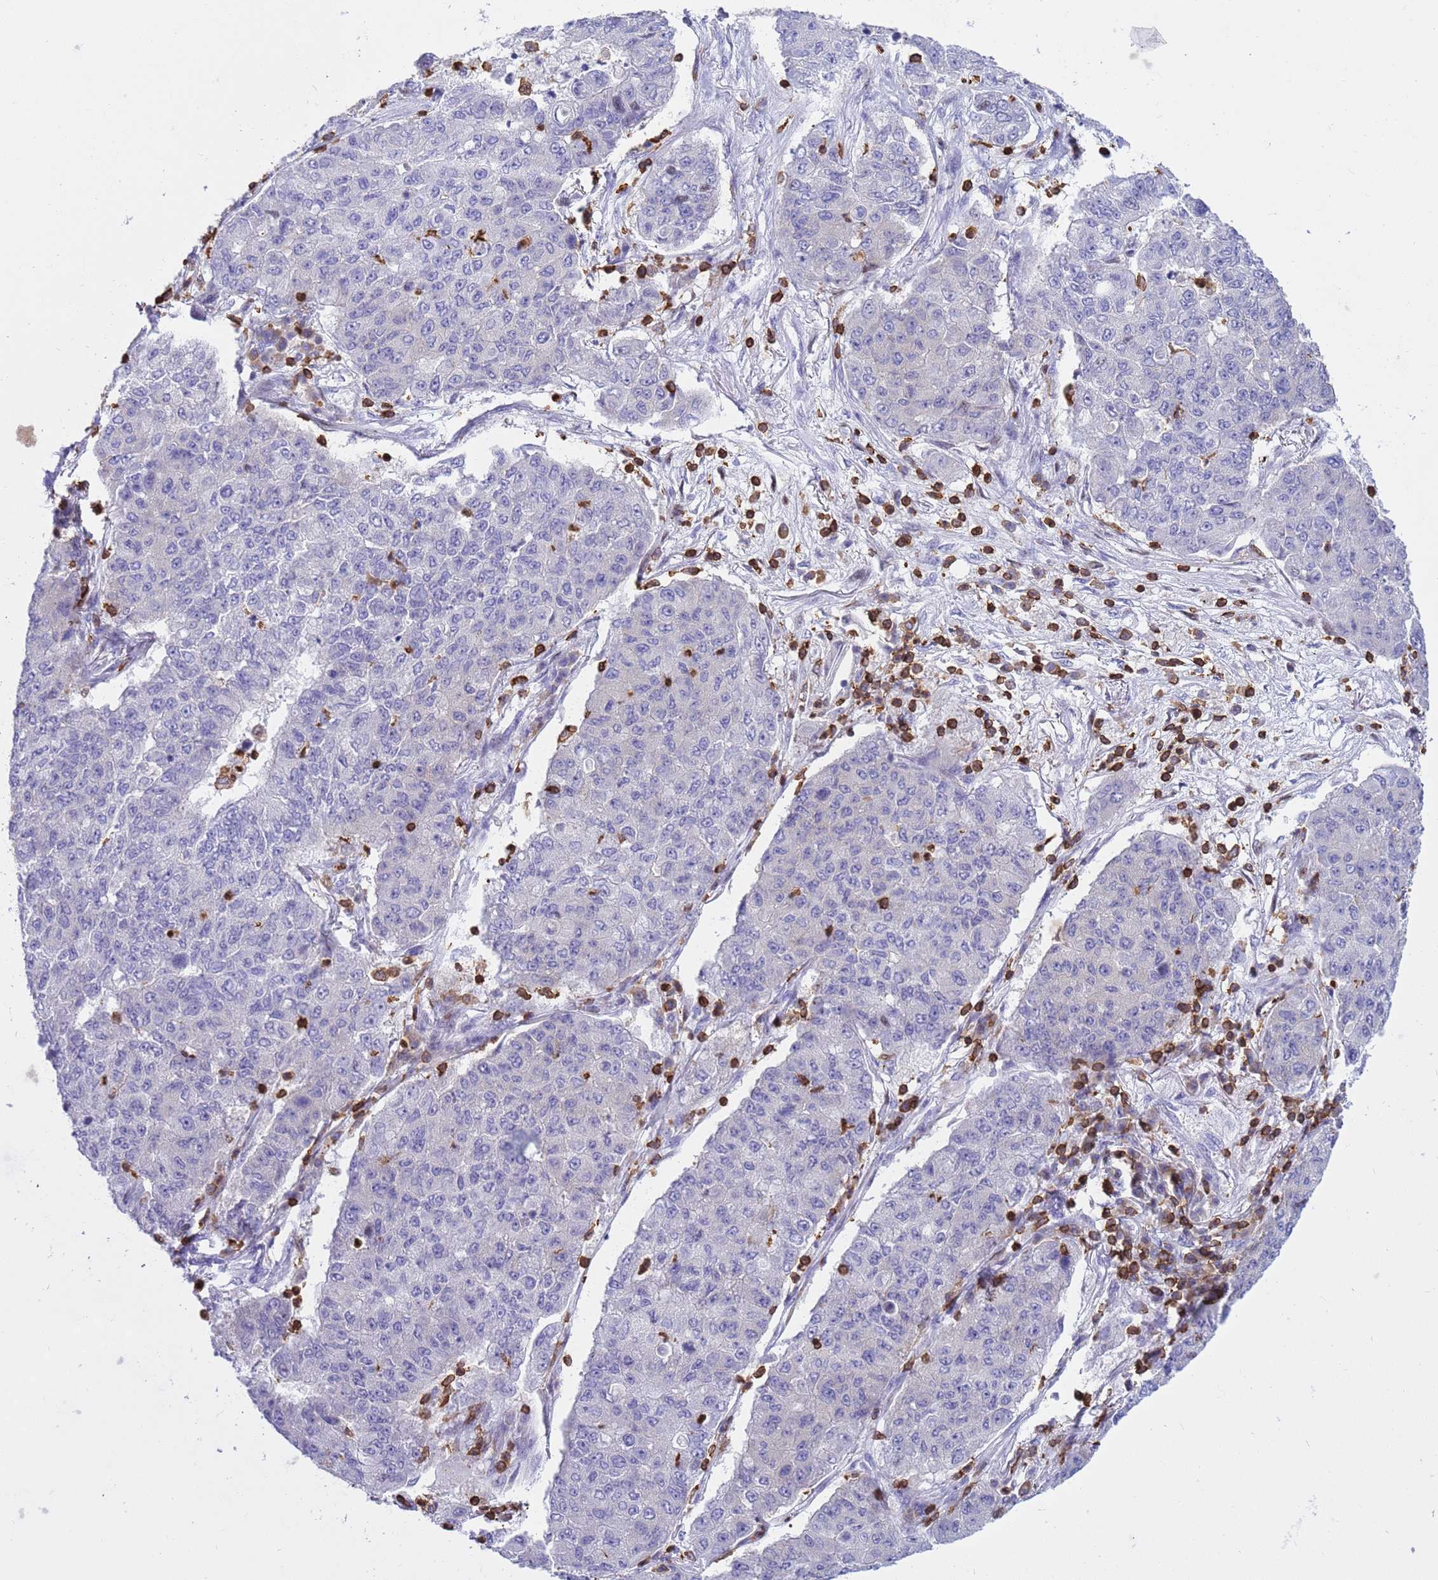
{"staining": {"intensity": "negative", "quantity": "none", "location": "none"}, "tissue": "lung cancer", "cell_type": "Tumor cells", "image_type": "cancer", "snomed": [{"axis": "morphology", "description": "Squamous cell carcinoma, NOS"}, {"axis": "topography", "description": "Lung"}], "caption": "Immunohistochemistry histopathology image of neoplastic tissue: lung cancer (squamous cell carcinoma) stained with DAB (3,3'-diaminobenzidine) shows no significant protein expression in tumor cells.", "gene": "IRF5", "patient": {"sex": "male", "age": 74}}